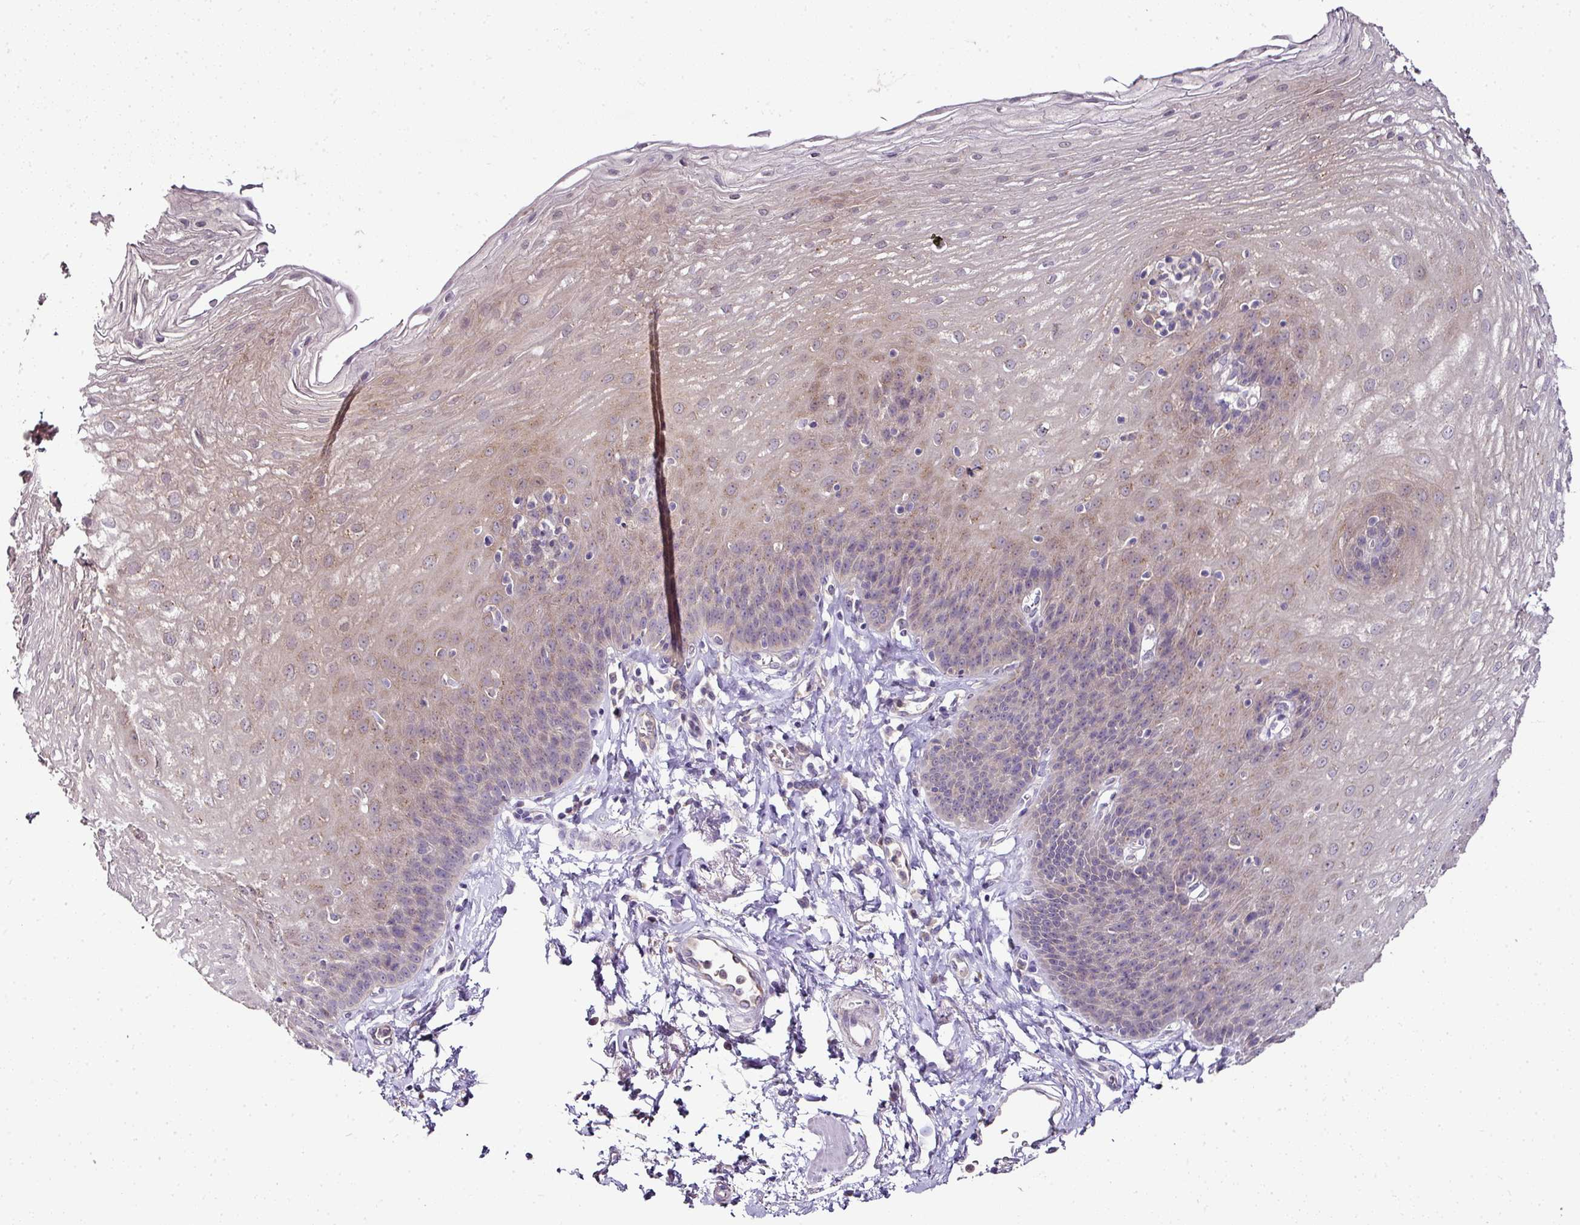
{"staining": {"intensity": "moderate", "quantity": "25%-75%", "location": "cytoplasmic/membranous"}, "tissue": "esophagus", "cell_type": "Squamous epithelial cells", "image_type": "normal", "snomed": [{"axis": "morphology", "description": "Normal tissue, NOS"}, {"axis": "topography", "description": "Esophagus"}], "caption": "This is a micrograph of IHC staining of benign esophagus, which shows moderate expression in the cytoplasmic/membranous of squamous epithelial cells.", "gene": "SKIC2", "patient": {"sex": "female", "age": 81}}